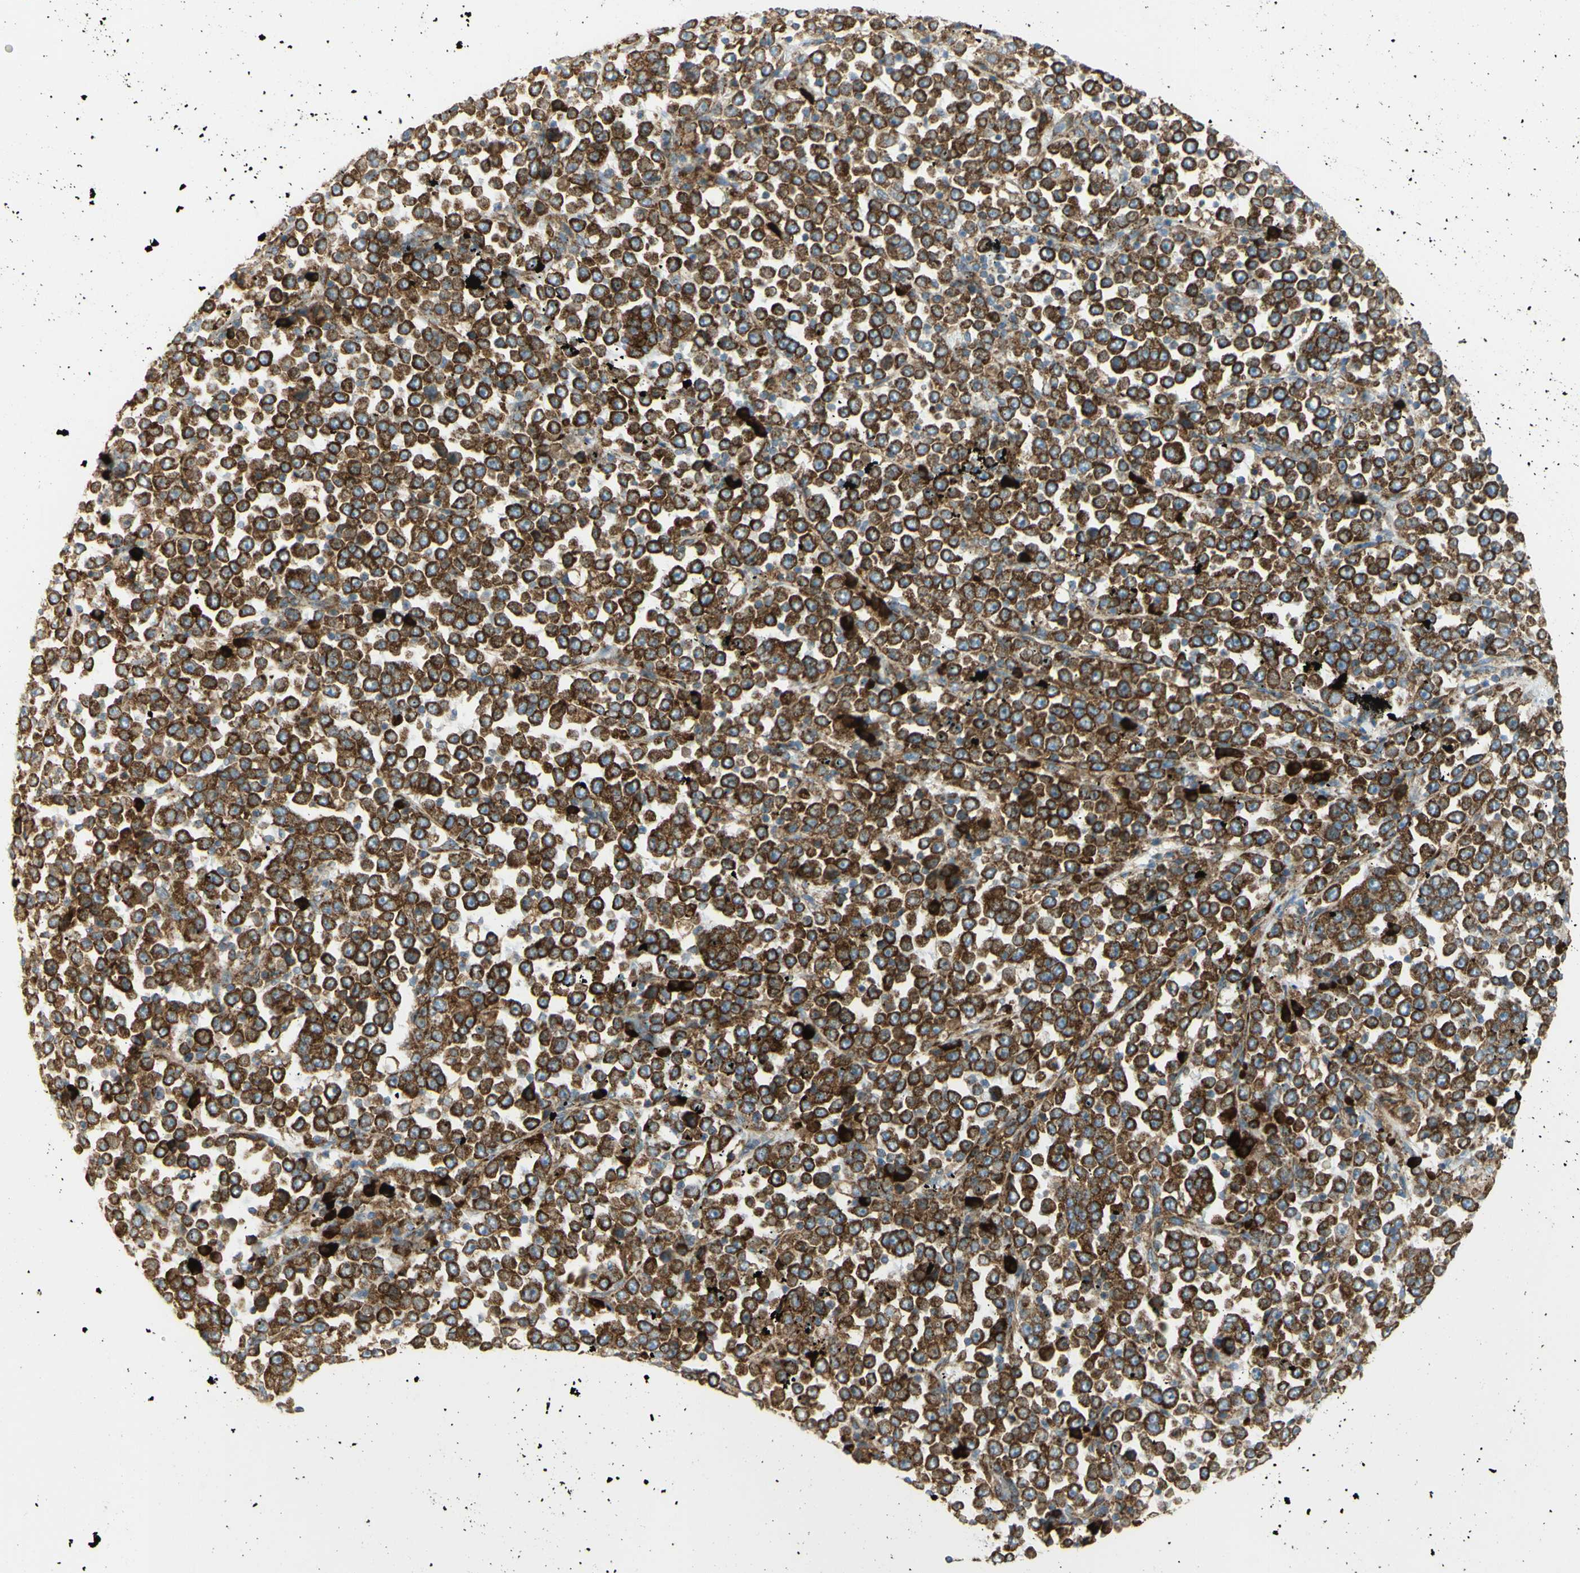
{"staining": {"intensity": "strong", "quantity": ">75%", "location": "cytoplasmic/membranous"}, "tissue": "stomach cancer", "cell_type": "Tumor cells", "image_type": "cancer", "snomed": [{"axis": "morphology", "description": "Normal tissue, NOS"}, {"axis": "morphology", "description": "Adenocarcinoma, NOS"}, {"axis": "topography", "description": "Stomach, upper"}, {"axis": "topography", "description": "Stomach"}], "caption": "Approximately >75% of tumor cells in human stomach cancer (adenocarcinoma) exhibit strong cytoplasmic/membranous protein expression as visualized by brown immunohistochemical staining.", "gene": "MANF", "patient": {"sex": "male", "age": 59}}